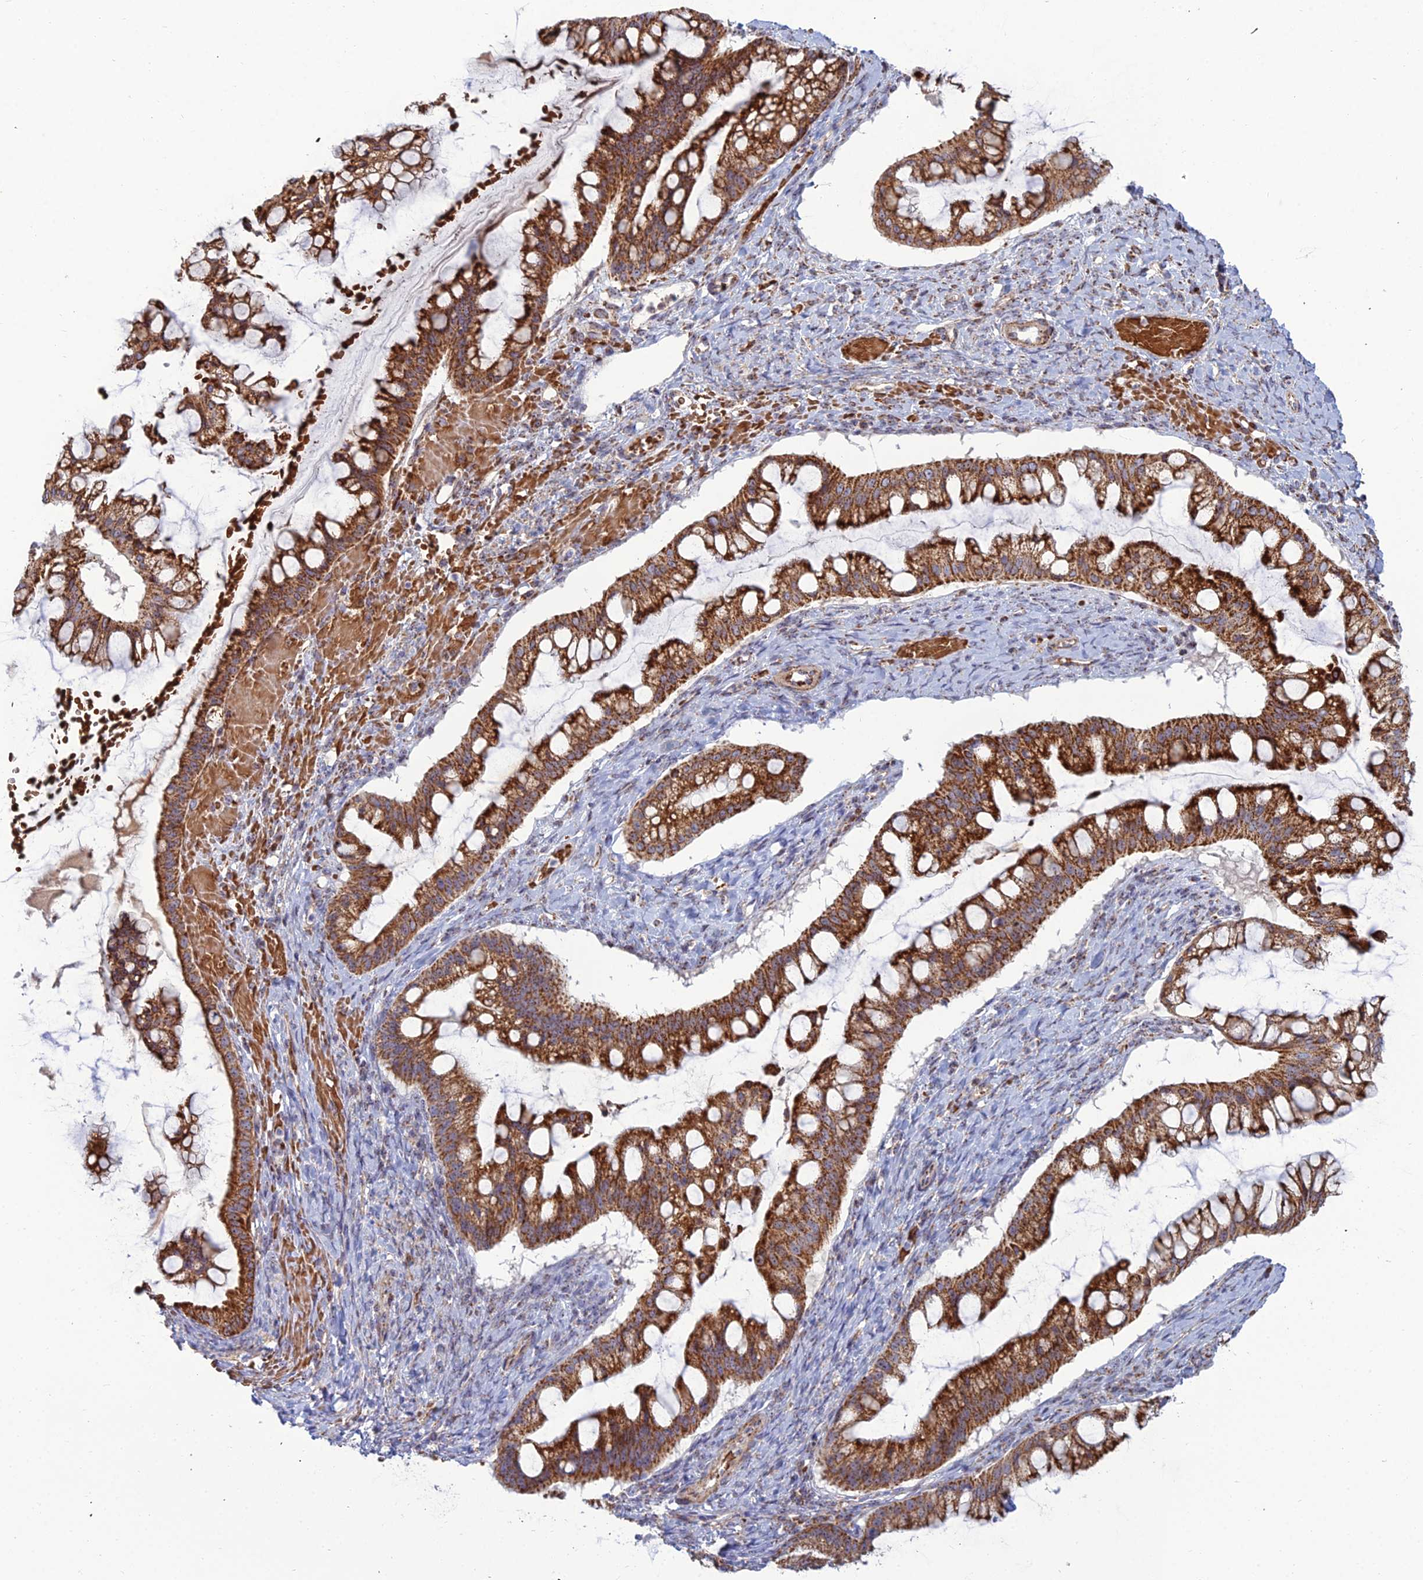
{"staining": {"intensity": "strong", "quantity": ">75%", "location": "cytoplasmic/membranous"}, "tissue": "ovarian cancer", "cell_type": "Tumor cells", "image_type": "cancer", "snomed": [{"axis": "morphology", "description": "Cystadenocarcinoma, mucinous, NOS"}, {"axis": "topography", "description": "Ovary"}], "caption": "Protein expression analysis of human ovarian mucinous cystadenocarcinoma reveals strong cytoplasmic/membranous positivity in approximately >75% of tumor cells.", "gene": "SLC35F4", "patient": {"sex": "female", "age": 73}}